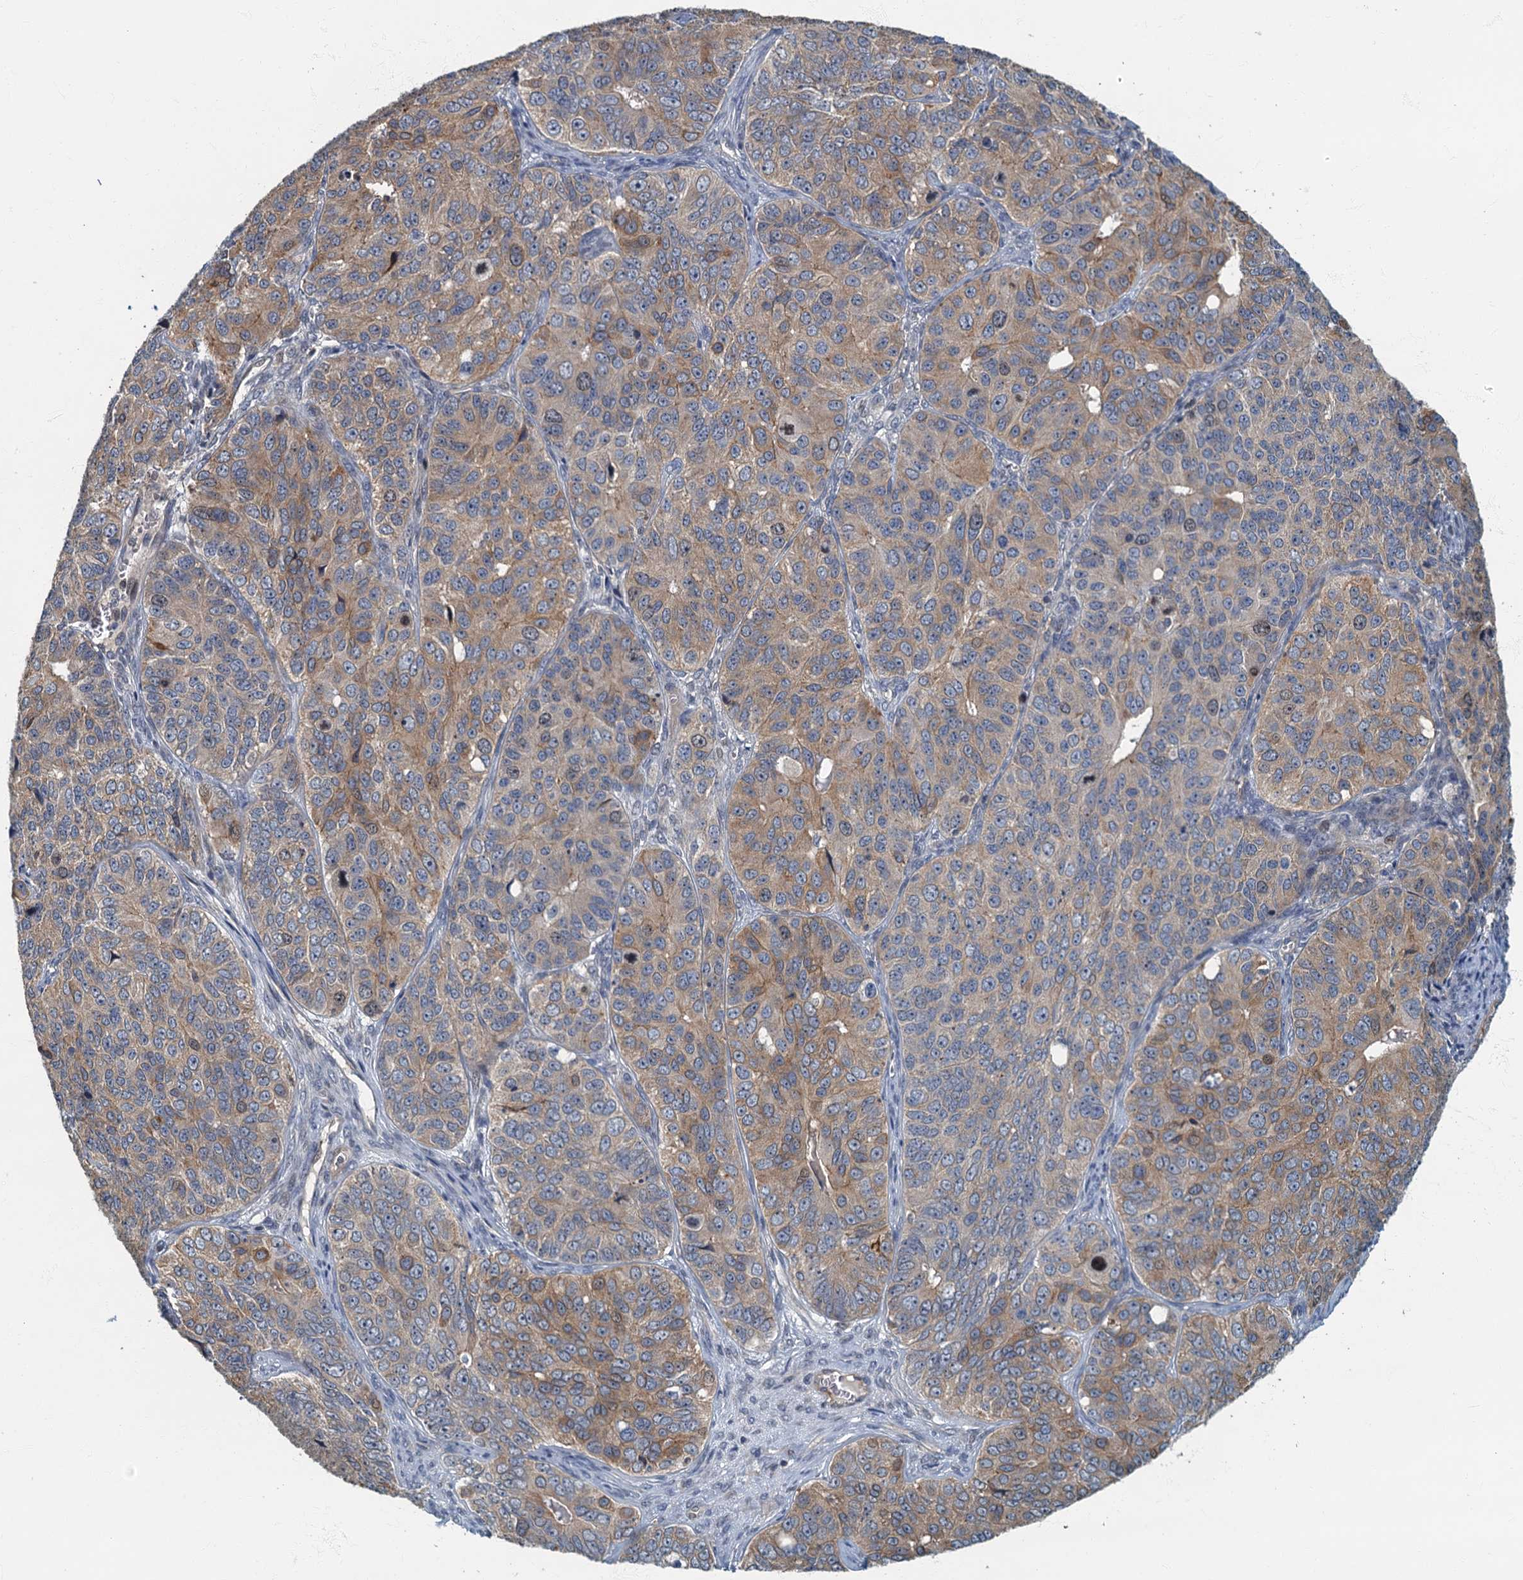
{"staining": {"intensity": "weak", "quantity": ">75%", "location": "cytoplasmic/membranous"}, "tissue": "ovarian cancer", "cell_type": "Tumor cells", "image_type": "cancer", "snomed": [{"axis": "morphology", "description": "Carcinoma, endometroid"}, {"axis": "topography", "description": "Ovary"}], "caption": "This histopathology image reveals ovarian cancer (endometroid carcinoma) stained with immunohistochemistry (IHC) to label a protein in brown. The cytoplasmic/membranous of tumor cells show weak positivity for the protein. Nuclei are counter-stained blue.", "gene": "CKAP2L", "patient": {"sex": "female", "age": 51}}